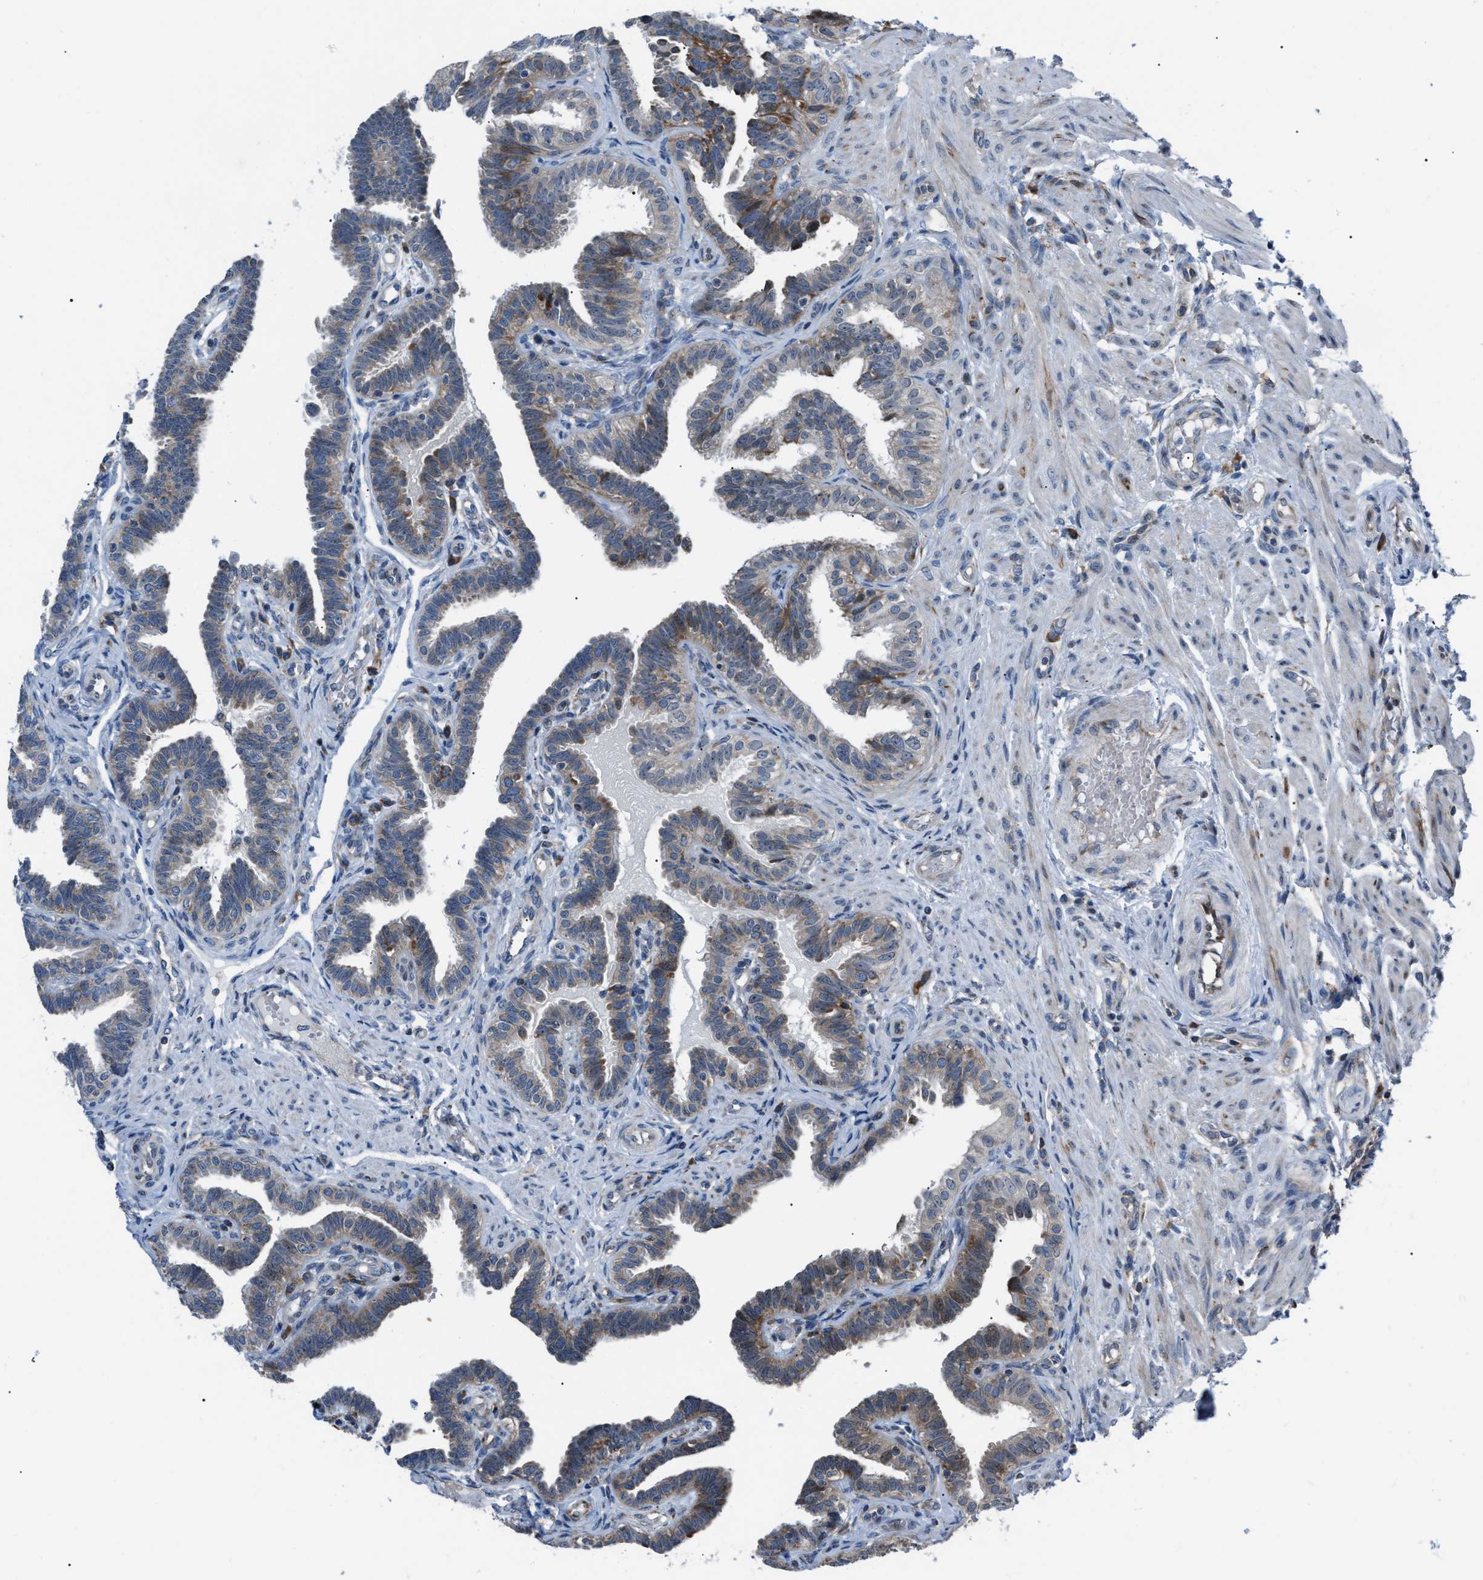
{"staining": {"intensity": "weak", "quantity": "25%-75%", "location": "cytoplasmic/membranous"}, "tissue": "fallopian tube", "cell_type": "Glandular cells", "image_type": "normal", "snomed": [{"axis": "morphology", "description": "Normal tissue, NOS"}, {"axis": "topography", "description": "Fallopian tube"}, {"axis": "topography", "description": "Placenta"}], "caption": "This histopathology image shows unremarkable fallopian tube stained with immunohistochemistry (IHC) to label a protein in brown. The cytoplasmic/membranous of glandular cells show weak positivity for the protein. Nuclei are counter-stained blue.", "gene": "AGO2", "patient": {"sex": "female", "age": 34}}